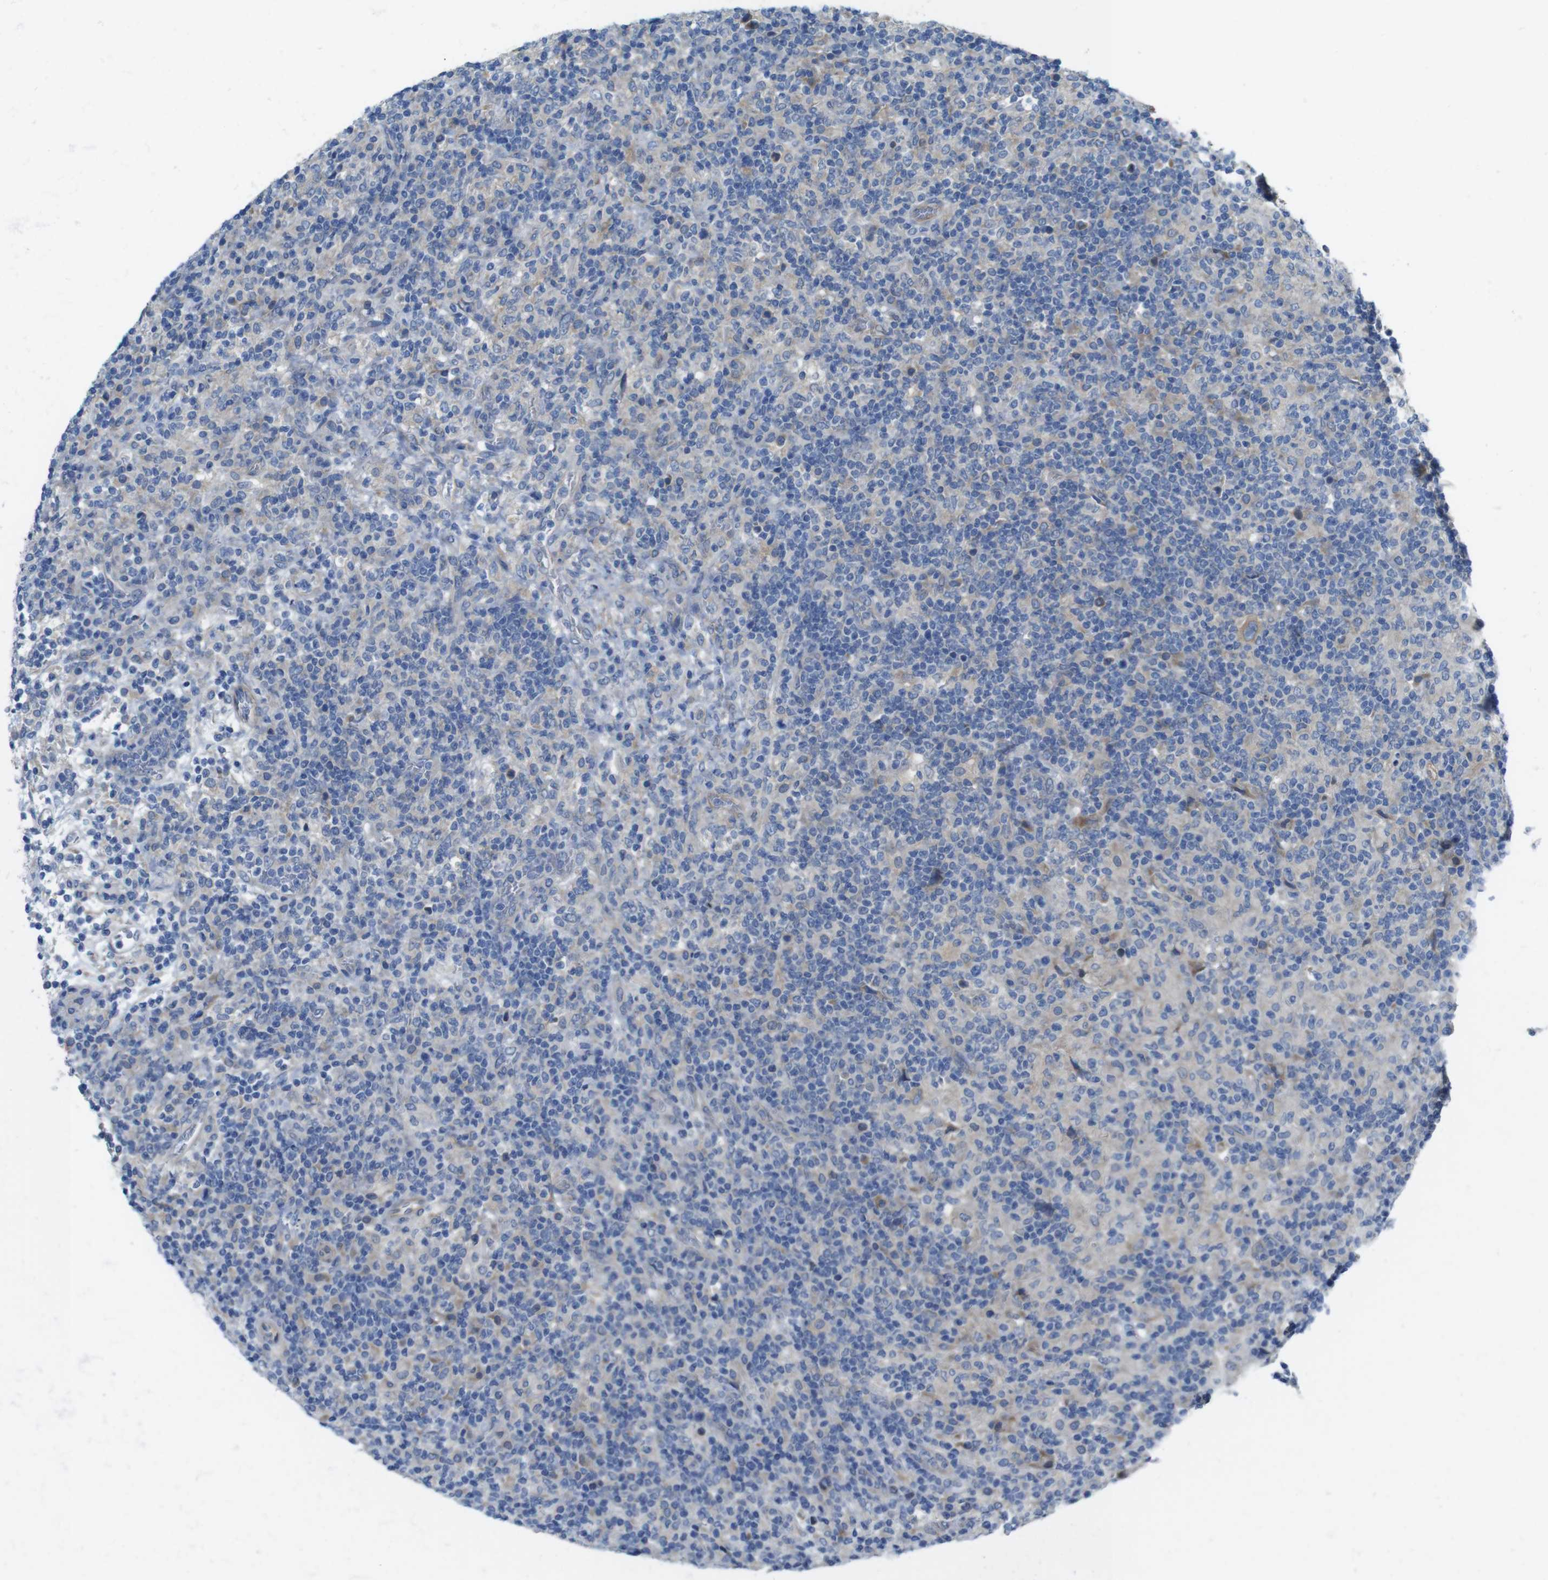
{"staining": {"intensity": "negative", "quantity": "none", "location": "none"}, "tissue": "lymphoma", "cell_type": "Tumor cells", "image_type": "cancer", "snomed": [{"axis": "morphology", "description": "Hodgkin's disease, NOS"}, {"axis": "topography", "description": "Lymph node"}], "caption": "Hodgkin's disease stained for a protein using immunohistochemistry demonstrates no positivity tumor cells.", "gene": "TMEM234", "patient": {"sex": "male", "age": 70}}